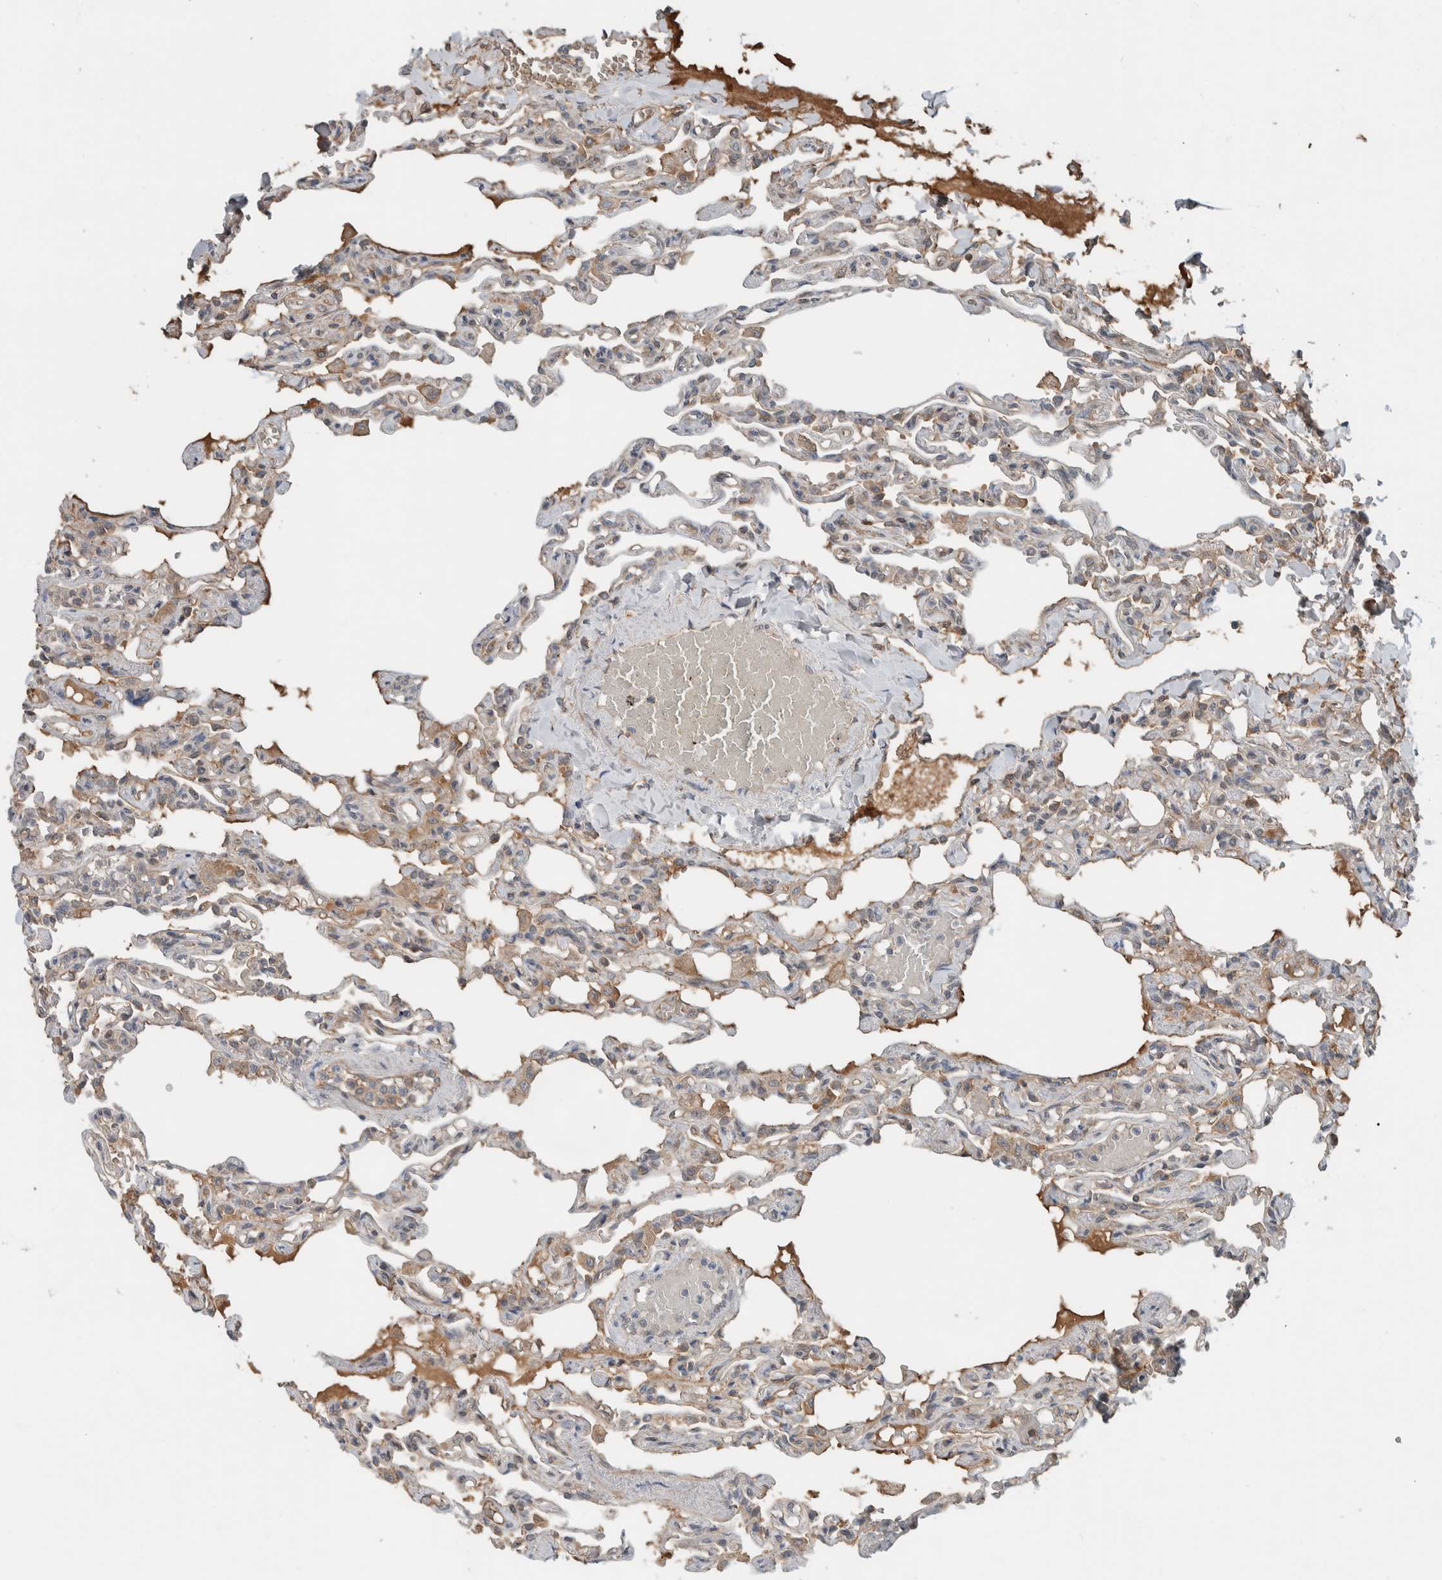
{"staining": {"intensity": "weak", "quantity": "25%-75%", "location": "cytoplasmic/membranous"}, "tissue": "lung", "cell_type": "Alveolar cells", "image_type": "normal", "snomed": [{"axis": "morphology", "description": "Normal tissue, NOS"}, {"axis": "topography", "description": "Lung"}], "caption": "Normal lung was stained to show a protein in brown. There is low levels of weak cytoplasmic/membranous staining in approximately 25%-75% of alveolar cells. (DAB IHC with brightfield microscopy, high magnification).", "gene": "ARMC7", "patient": {"sex": "male", "age": 21}}